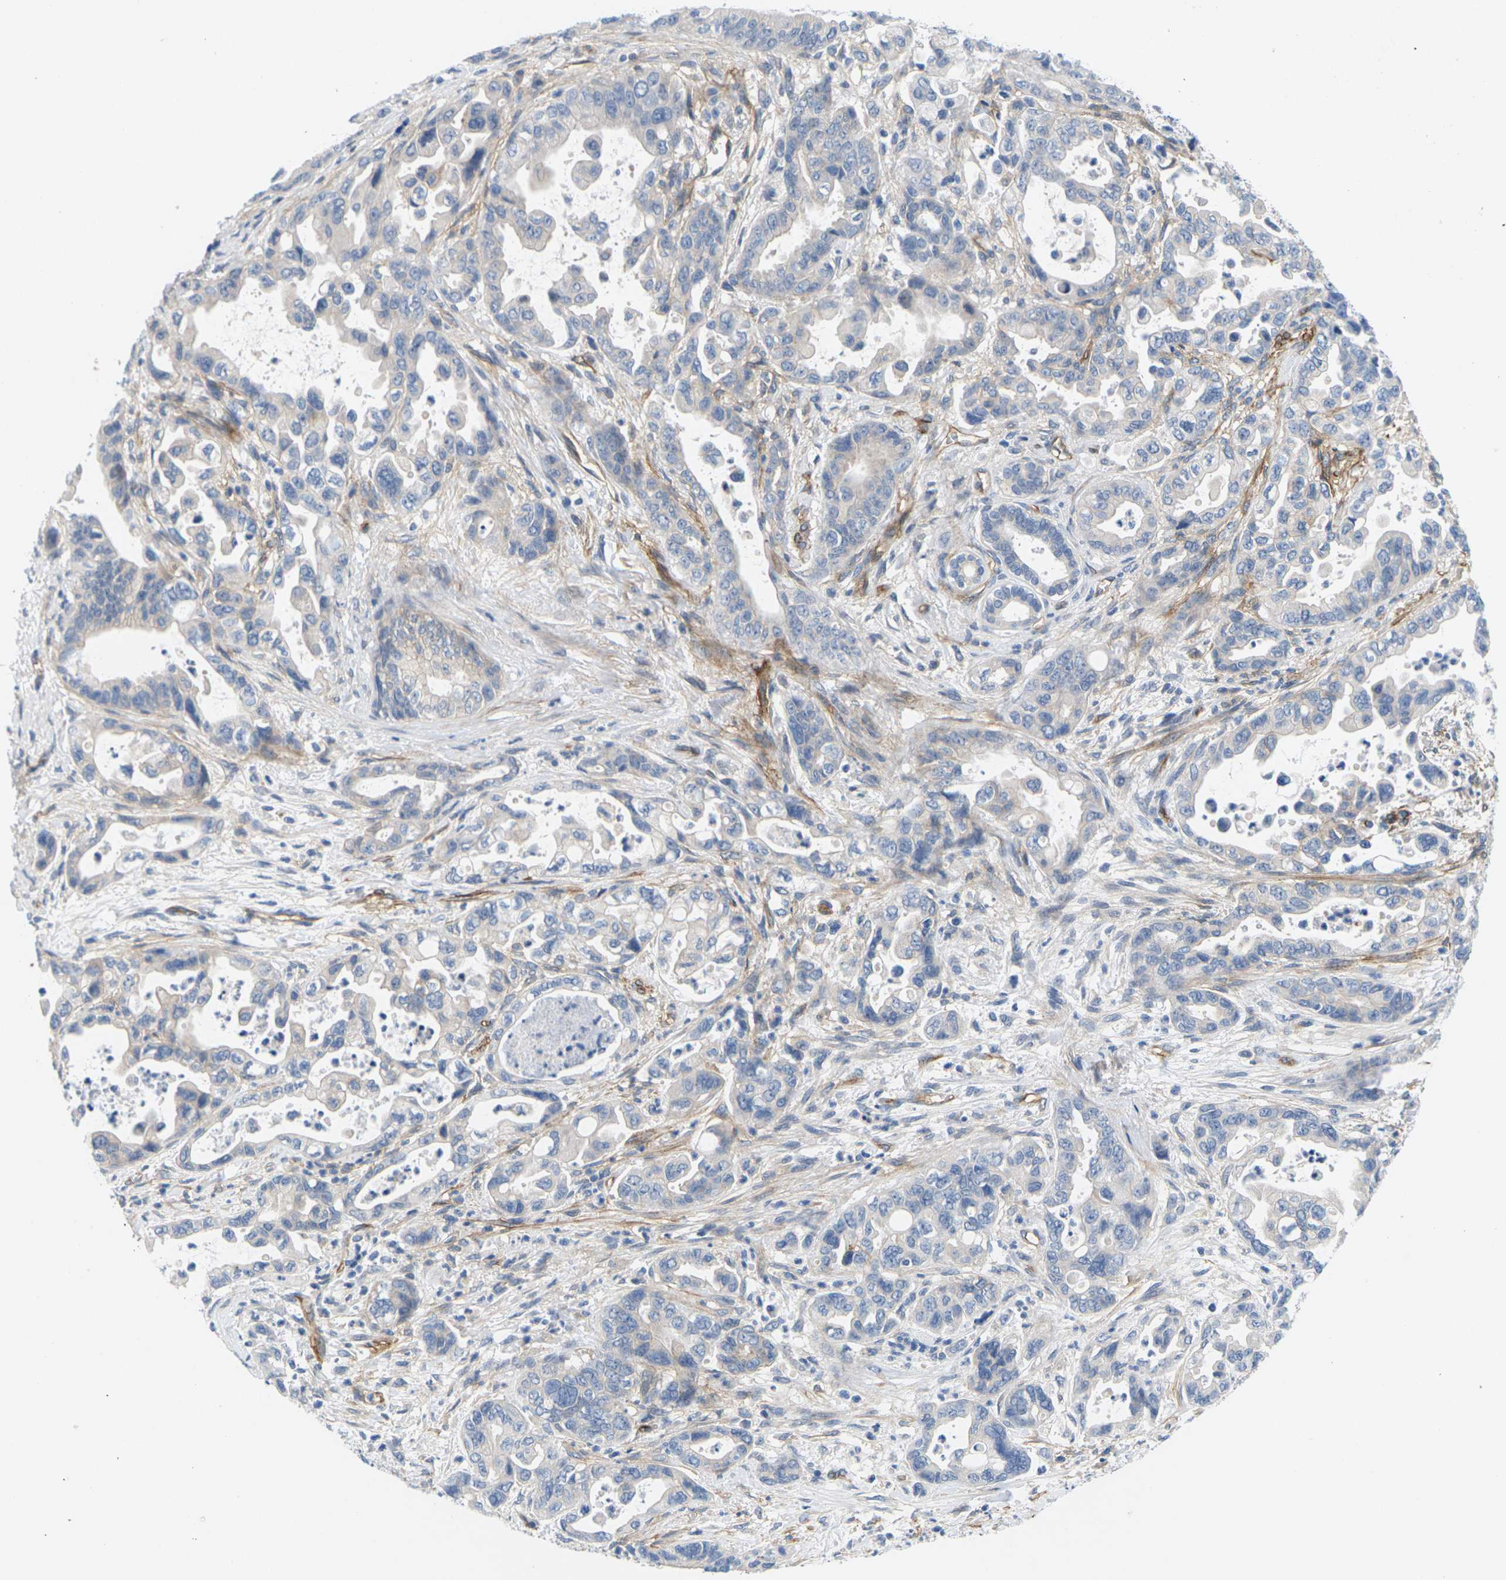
{"staining": {"intensity": "negative", "quantity": "none", "location": "none"}, "tissue": "pancreatic cancer", "cell_type": "Tumor cells", "image_type": "cancer", "snomed": [{"axis": "morphology", "description": "Adenocarcinoma, NOS"}, {"axis": "topography", "description": "Pancreas"}], "caption": "Immunohistochemistry histopathology image of human adenocarcinoma (pancreatic) stained for a protein (brown), which demonstrates no expression in tumor cells.", "gene": "ITGA5", "patient": {"sex": "male", "age": 70}}